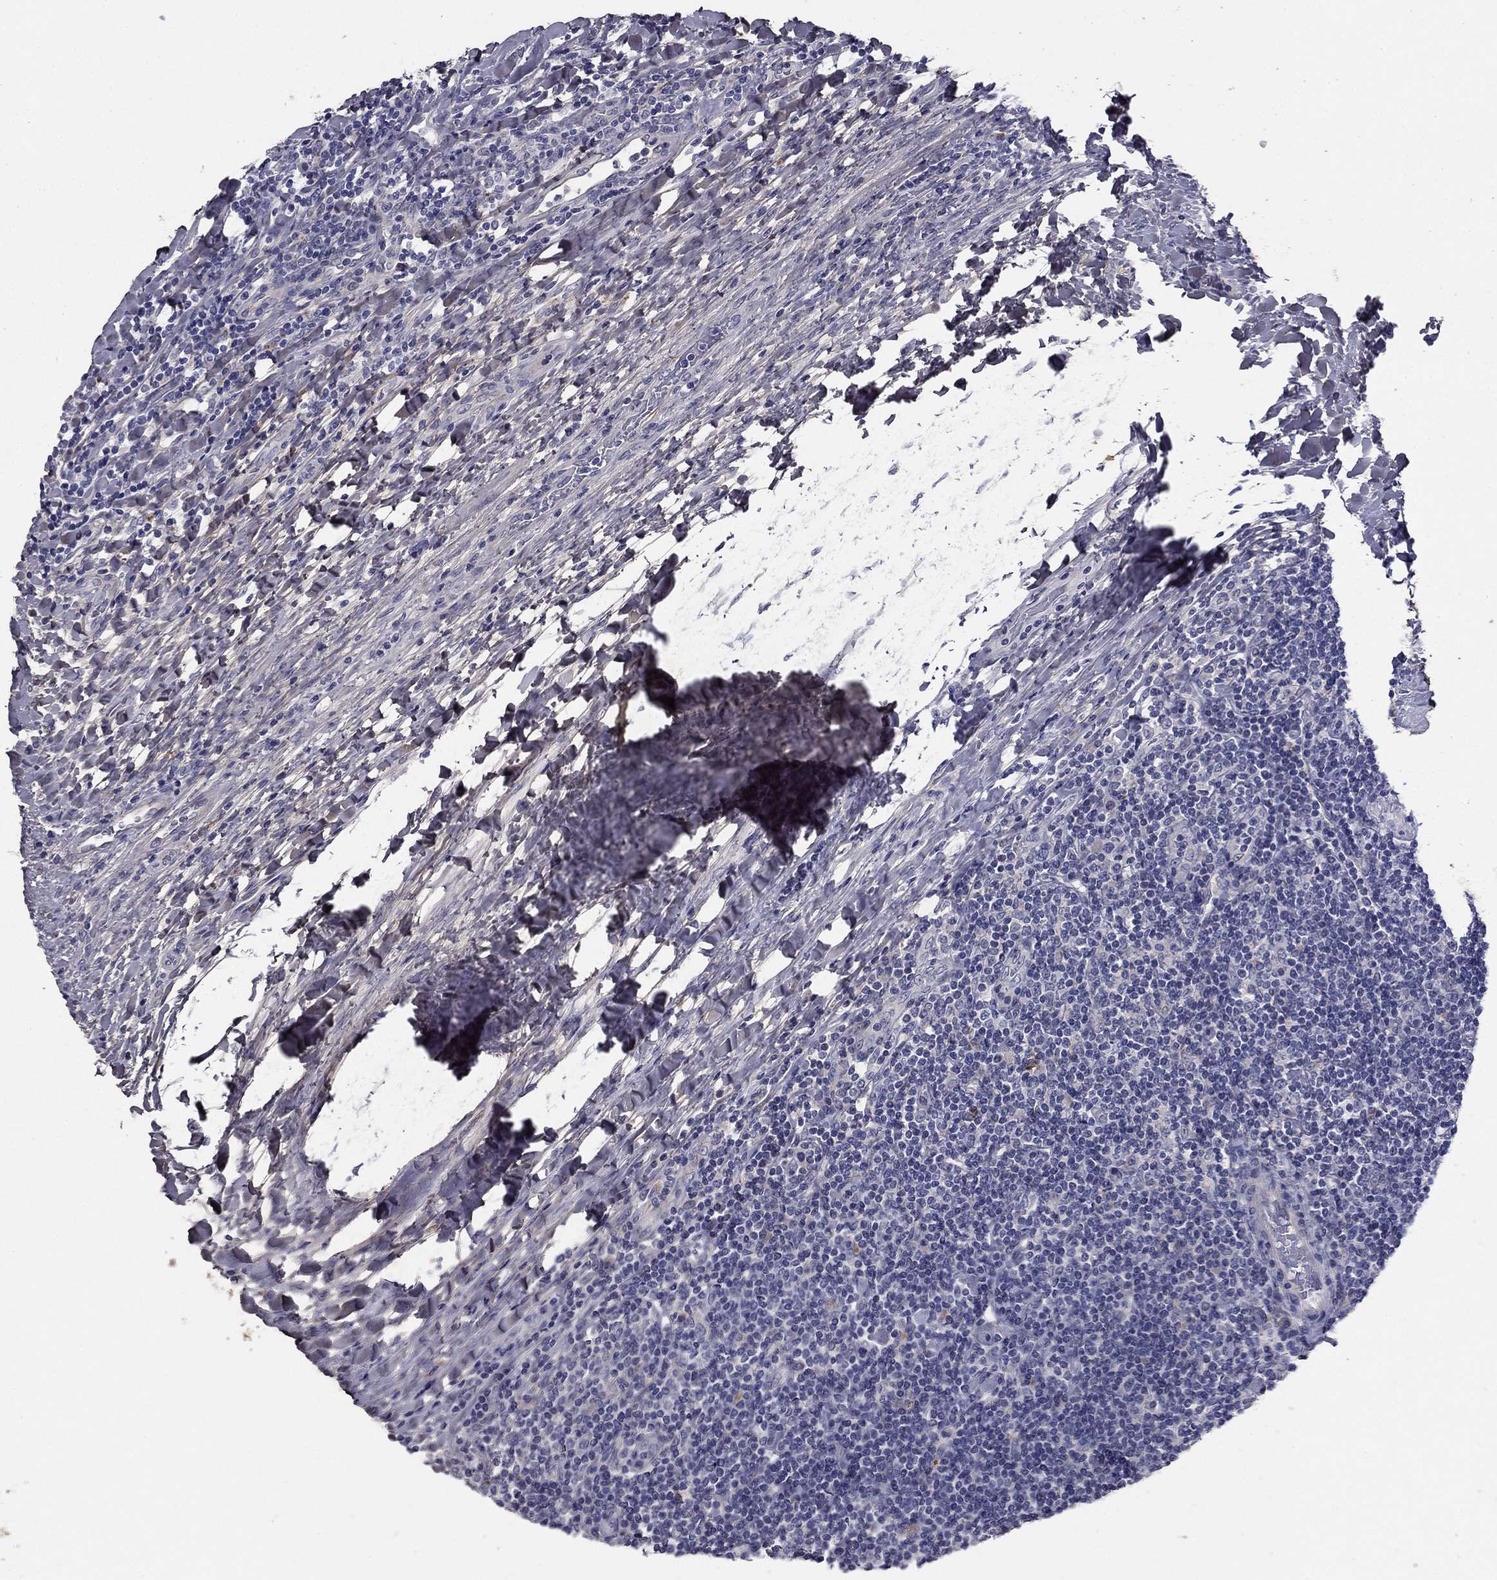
{"staining": {"intensity": "negative", "quantity": "none", "location": "none"}, "tissue": "lymphoma", "cell_type": "Tumor cells", "image_type": "cancer", "snomed": [{"axis": "morphology", "description": "Hodgkin's disease, NOS"}, {"axis": "topography", "description": "Lymph node"}], "caption": "High power microscopy micrograph of an immunohistochemistry (IHC) histopathology image of lymphoma, revealing no significant staining in tumor cells.", "gene": "COL2A1", "patient": {"sex": "male", "age": 40}}